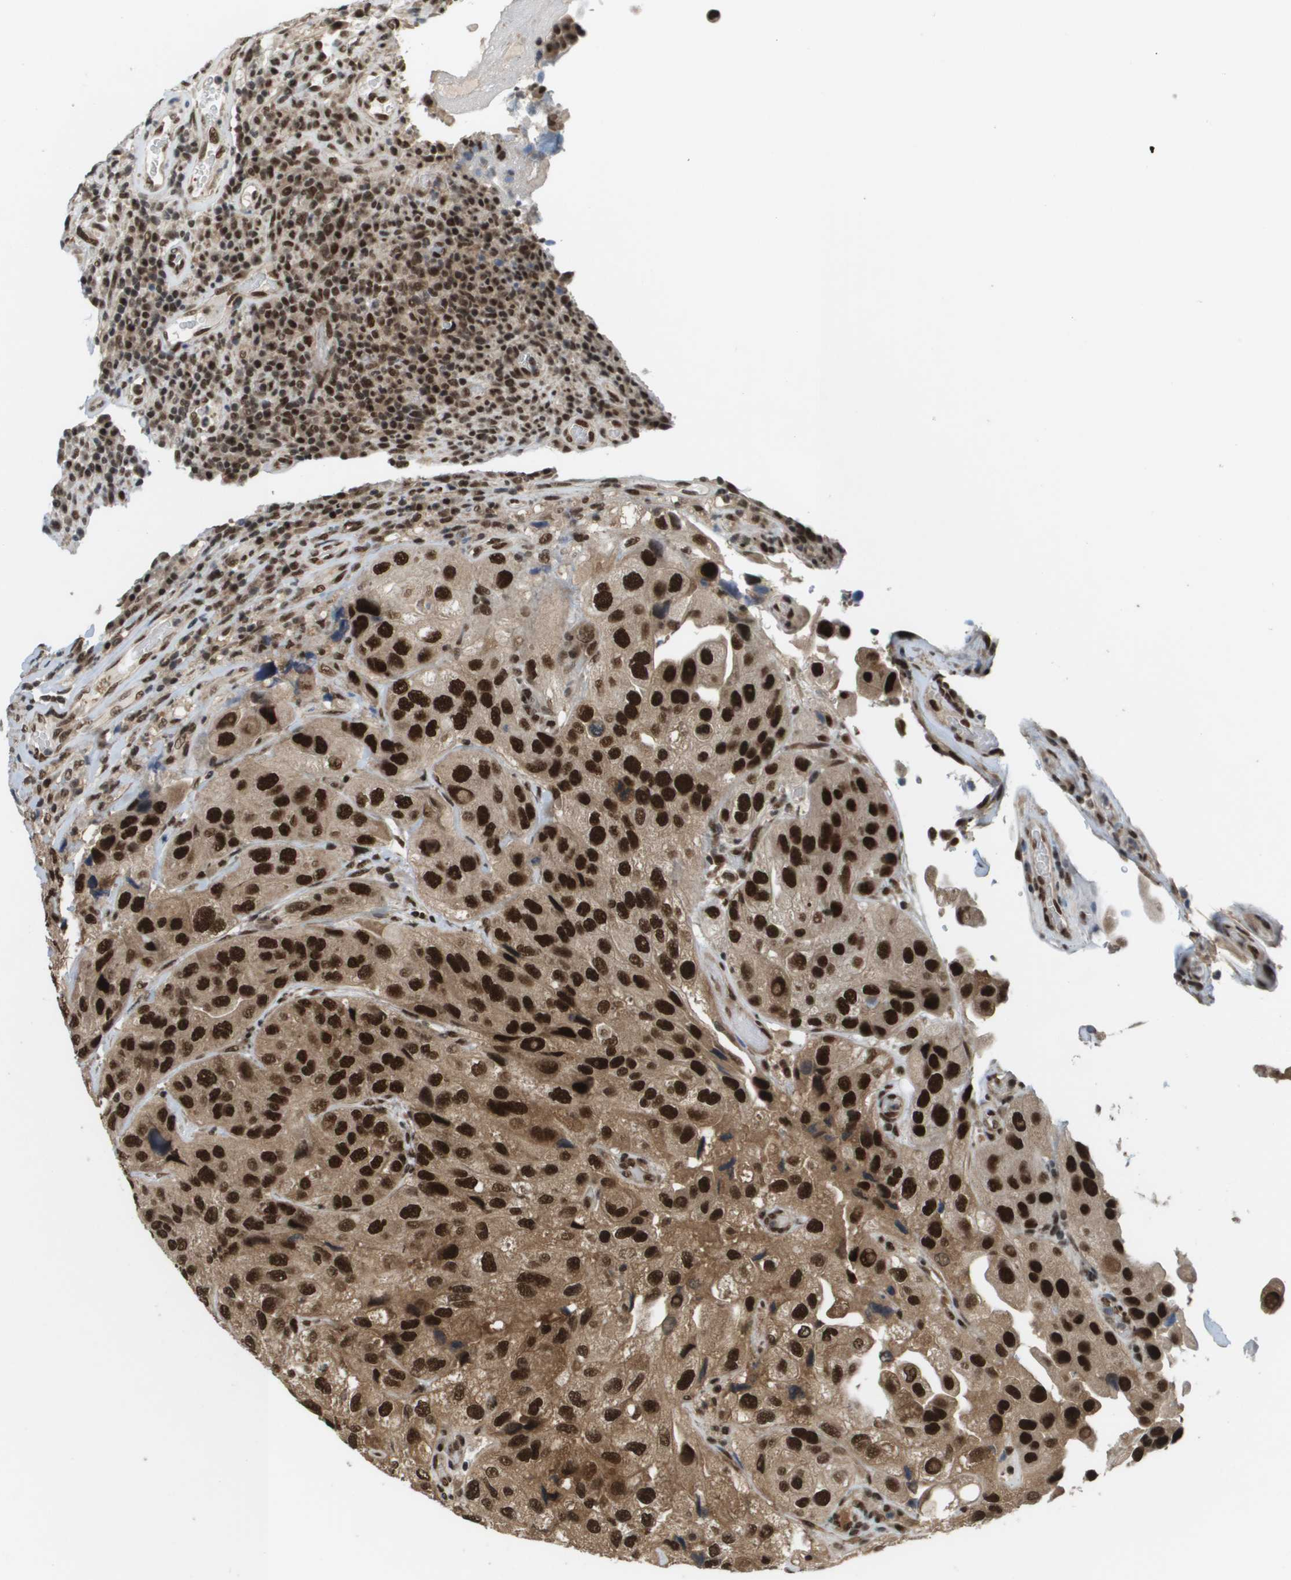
{"staining": {"intensity": "strong", "quantity": ">75%", "location": "cytoplasmic/membranous,nuclear"}, "tissue": "urothelial cancer", "cell_type": "Tumor cells", "image_type": "cancer", "snomed": [{"axis": "morphology", "description": "Urothelial carcinoma, High grade"}, {"axis": "topography", "description": "Urinary bladder"}], "caption": "A brown stain labels strong cytoplasmic/membranous and nuclear expression of a protein in urothelial cancer tumor cells.", "gene": "PRCC", "patient": {"sex": "female", "age": 64}}